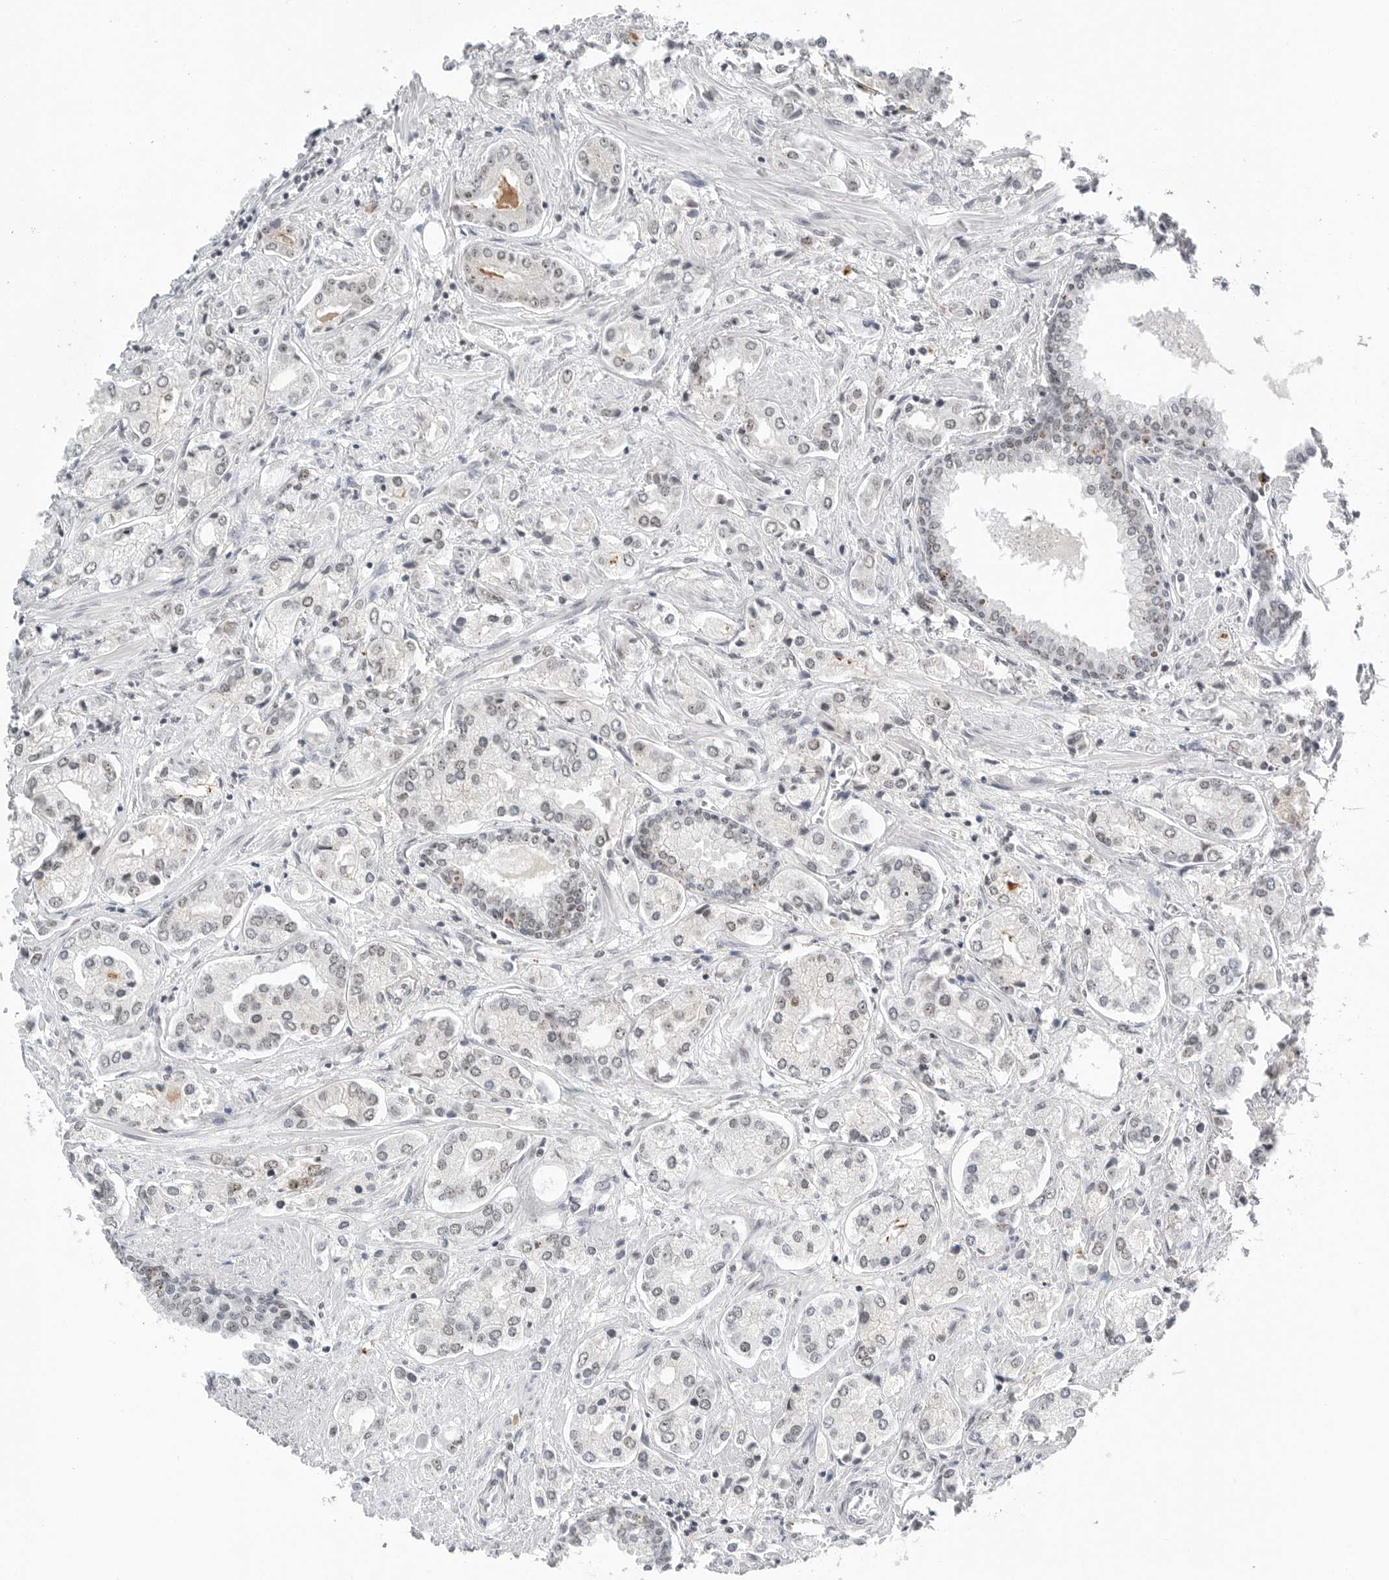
{"staining": {"intensity": "negative", "quantity": "none", "location": "none"}, "tissue": "prostate cancer", "cell_type": "Tumor cells", "image_type": "cancer", "snomed": [{"axis": "morphology", "description": "Adenocarcinoma, High grade"}, {"axis": "topography", "description": "Prostate"}], "caption": "The micrograph exhibits no staining of tumor cells in prostate adenocarcinoma (high-grade).", "gene": "WRAP53", "patient": {"sex": "male", "age": 66}}